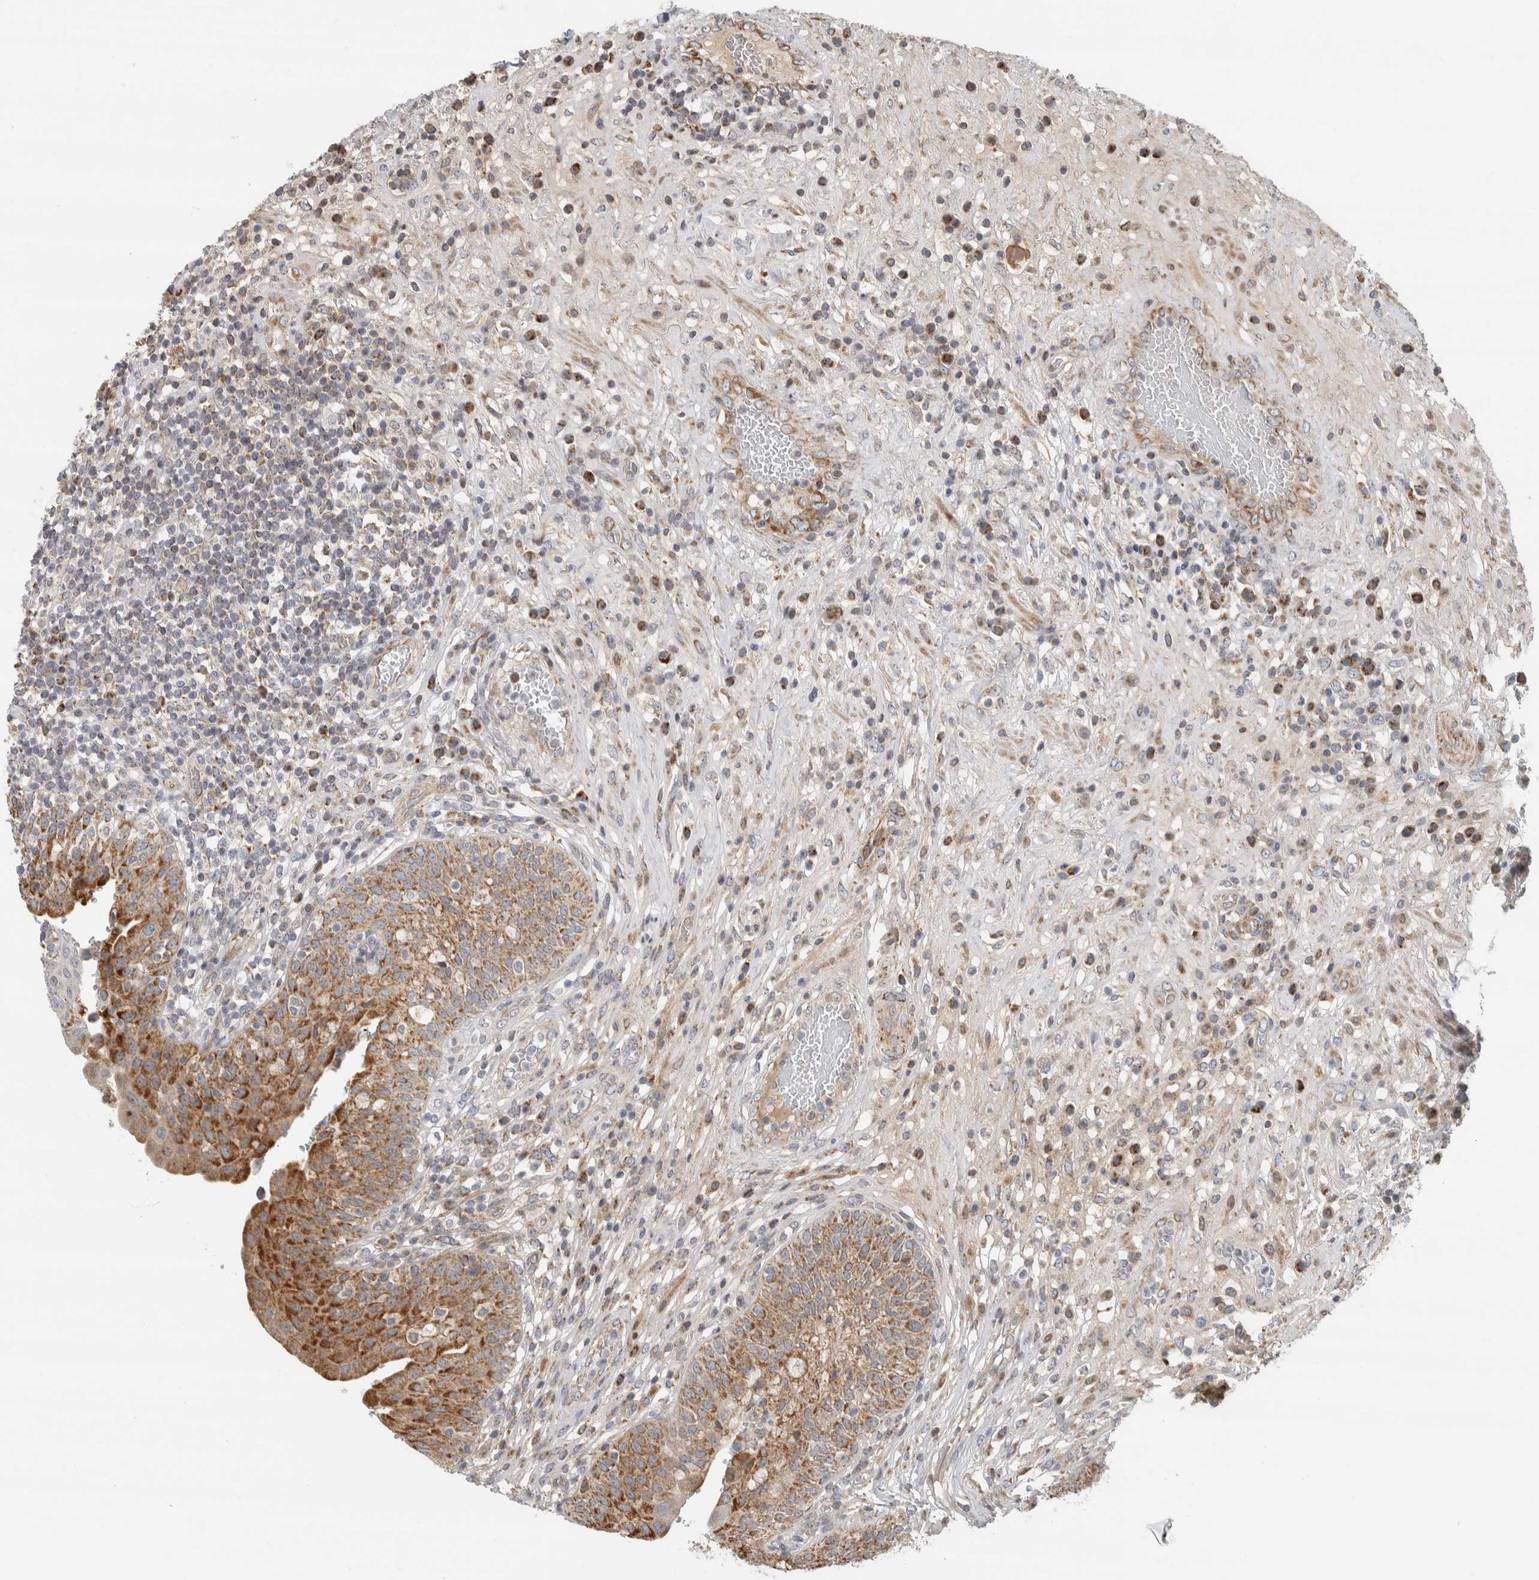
{"staining": {"intensity": "moderate", "quantity": ">75%", "location": "cytoplasmic/membranous"}, "tissue": "urinary bladder", "cell_type": "Urothelial cells", "image_type": "normal", "snomed": [{"axis": "morphology", "description": "Normal tissue, NOS"}, {"axis": "topography", "description": "Urinary bladder"}], "caption": "Brown immunohistochemical staining in normal human urinary bladder shows moderate cytoplasmic/membranous positivity in about >75% of urothelial cells.", "gene": "AFP", "patient": {"sex": "female", "age": 62}}